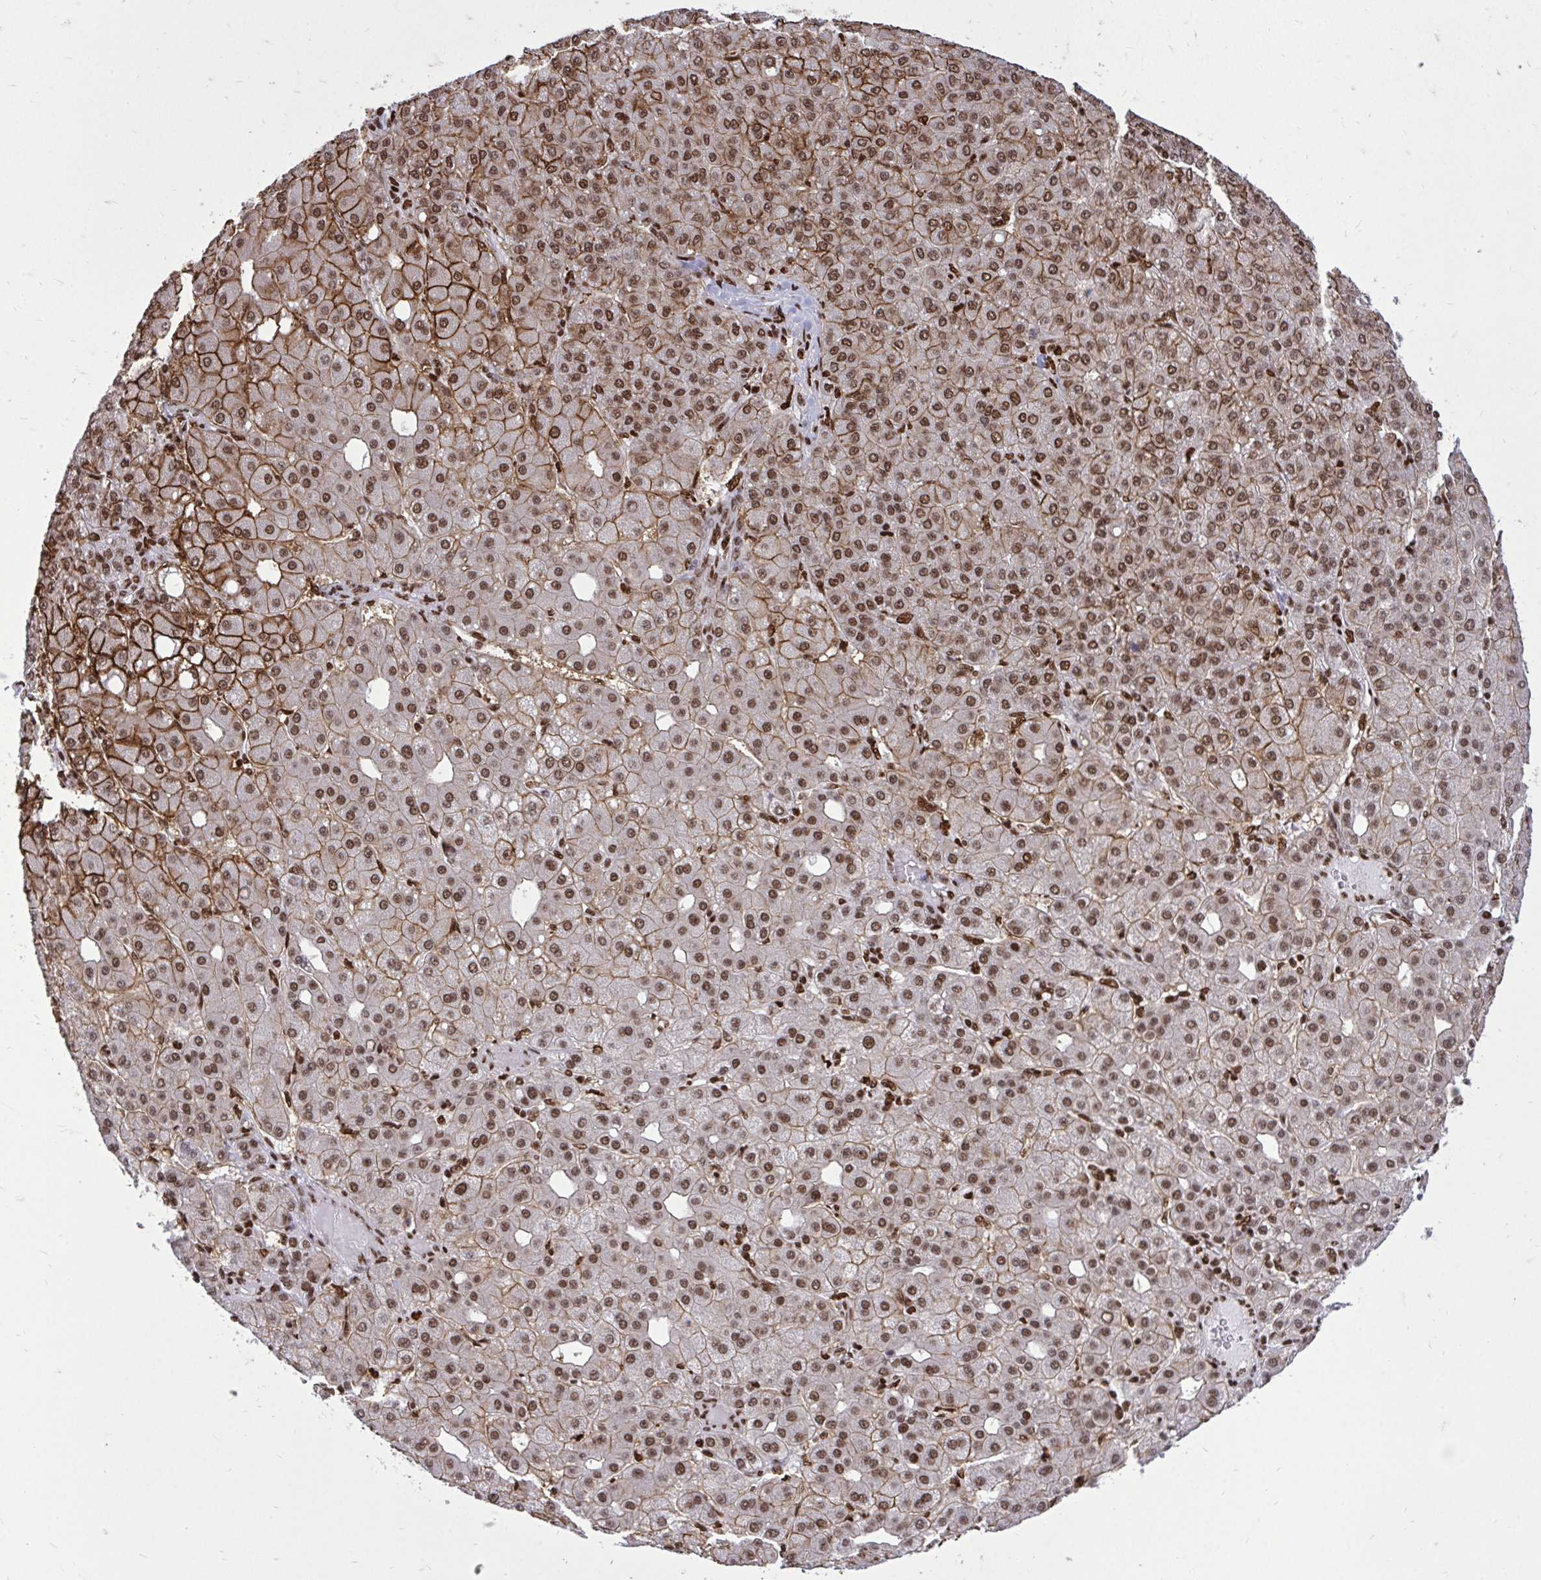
{"staining": {"intensity": "moderate", "quantity": ">75%", "location": "cytoplasmic/membranous,nuclear"}, "tissue": "liver cancer", "cell_type": "Tumor cells", "image_type": "cancer", "snomed": [{"axis": "morphology", "description": "Carcinoma, Hepatocellular, NOS"}, {"axis": "topography", "description": "Liver"}], "caption": "Hepatocellular carcinoma (liver) stained with DAB immunohistochemistry (IHC) displays medium levels of moderate cytoplasmic/membranous and nuclear staining in about >75% of tumor cells.", "gene": "TBL1Y", "patient": {"sex": "male", "age": 65}}